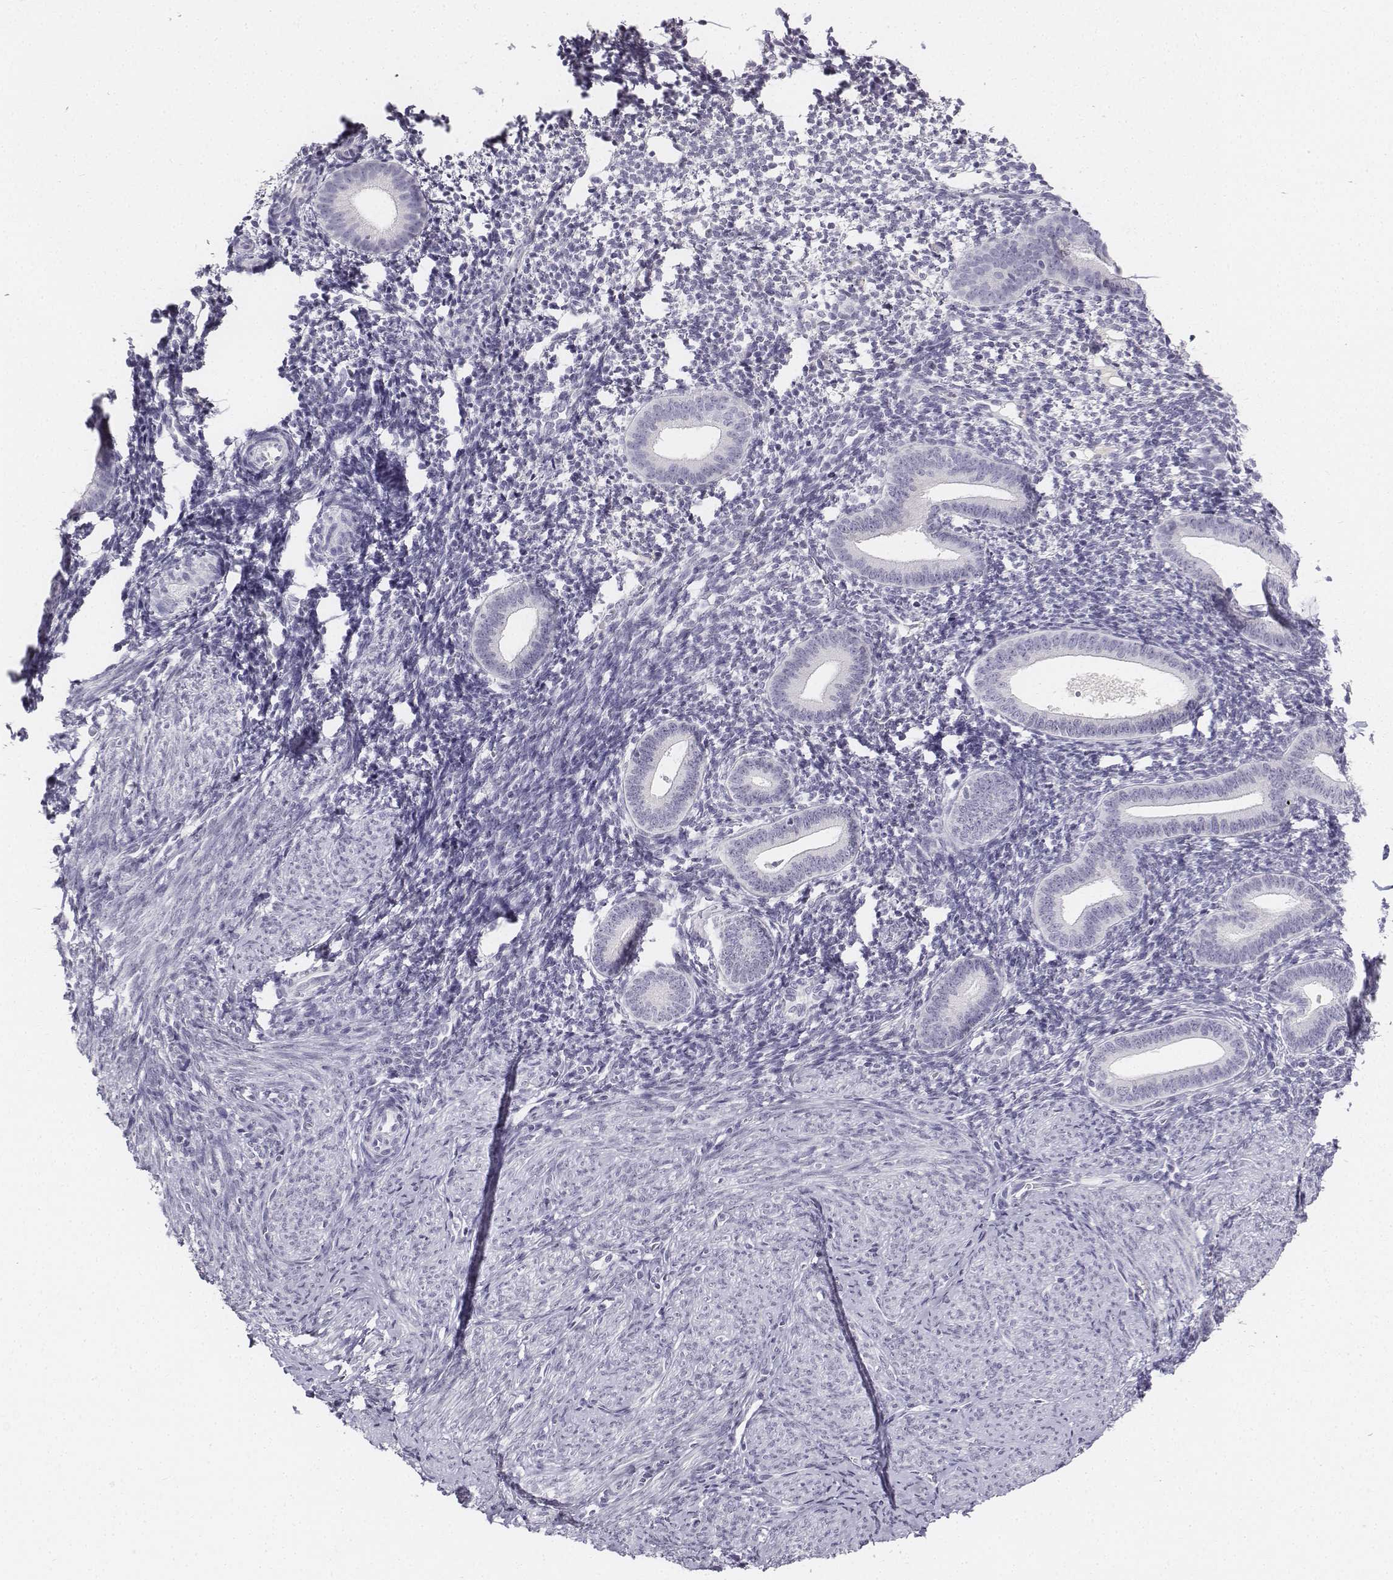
{"staining": {"intensity": "negative", "quantity": "none", "location": "none"}, "tissue": "endometrium", "cell_type": "Cells in endometrial stroma", "image_type": "normal", "snomed": [{"axis": "morphology", "description": "Normal tissue, NOS"}, {"axis": "topography", "description": "Endometrium"}], "caption": "Human endometrium stained for a protein using IHC shows no positivity in cells in endometrial stroma.", "gene": "UCN2", "patient": {"sex": "female", "age": 40}}